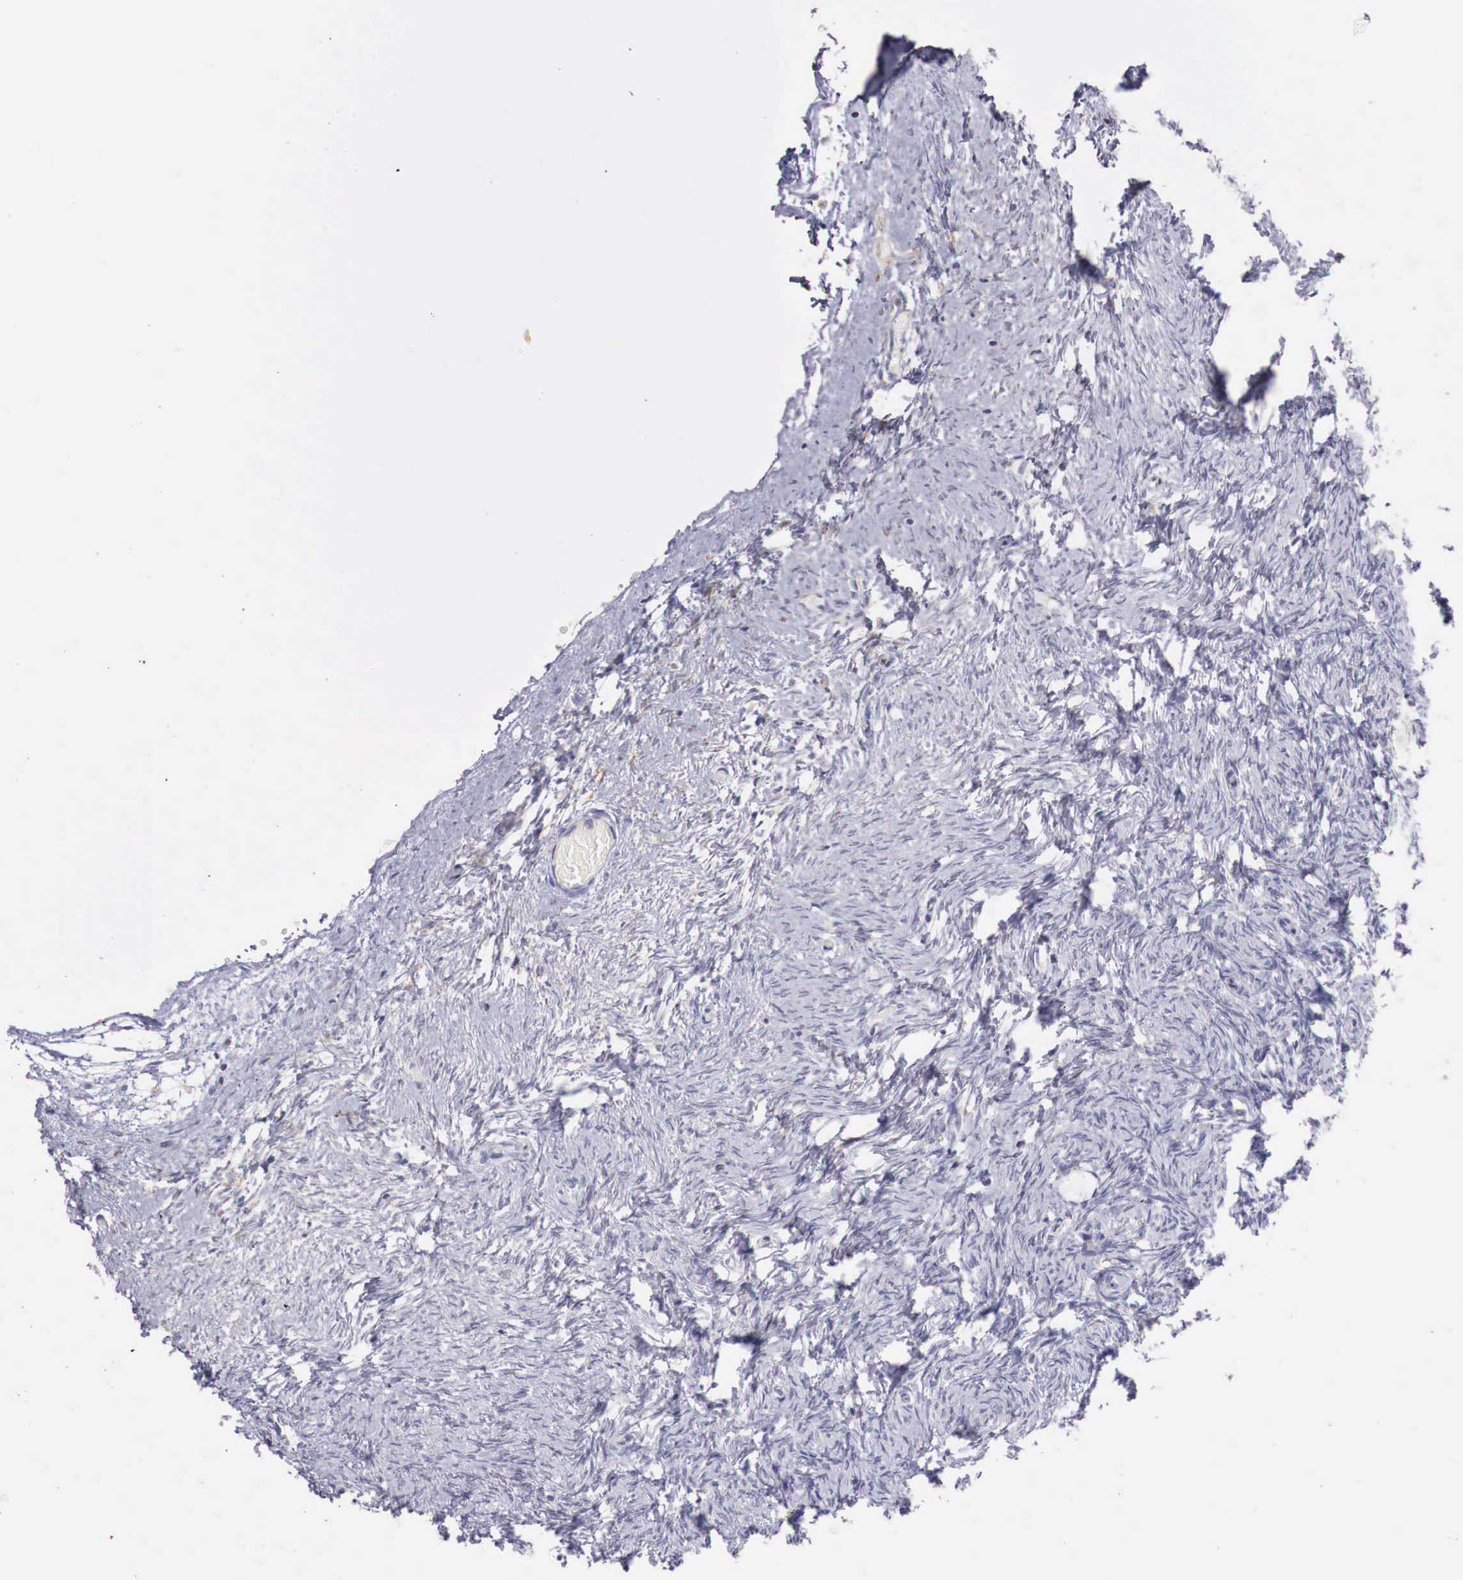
{"staining": {"intensity": "negative", "quantity": "none", "location": "none"}, "tissue": "ovary", "cell_type": "Ovarian stroma cells", "image_type": "normal", "snomed": [{"axis": "morphology", "description": "Normal tissue, NOS"}, {"axis": "topography", "description": "Ovary"}], "caption": "High magnification brightfield microscopy of unremarkable ovary stained with DAB (3,3'-diaminobenzidine) (brown) and counterstained with hematoxylin (blue): ovarian stroma cells show no significant expression. (Stains: DAB immunohistochemistry (IHC) with hematoxylin counter stain, Microscopy: brightfield microscopy at high magnification).", "gene": "CLCN5", "patient": {"sex": "female", "age": 32}}